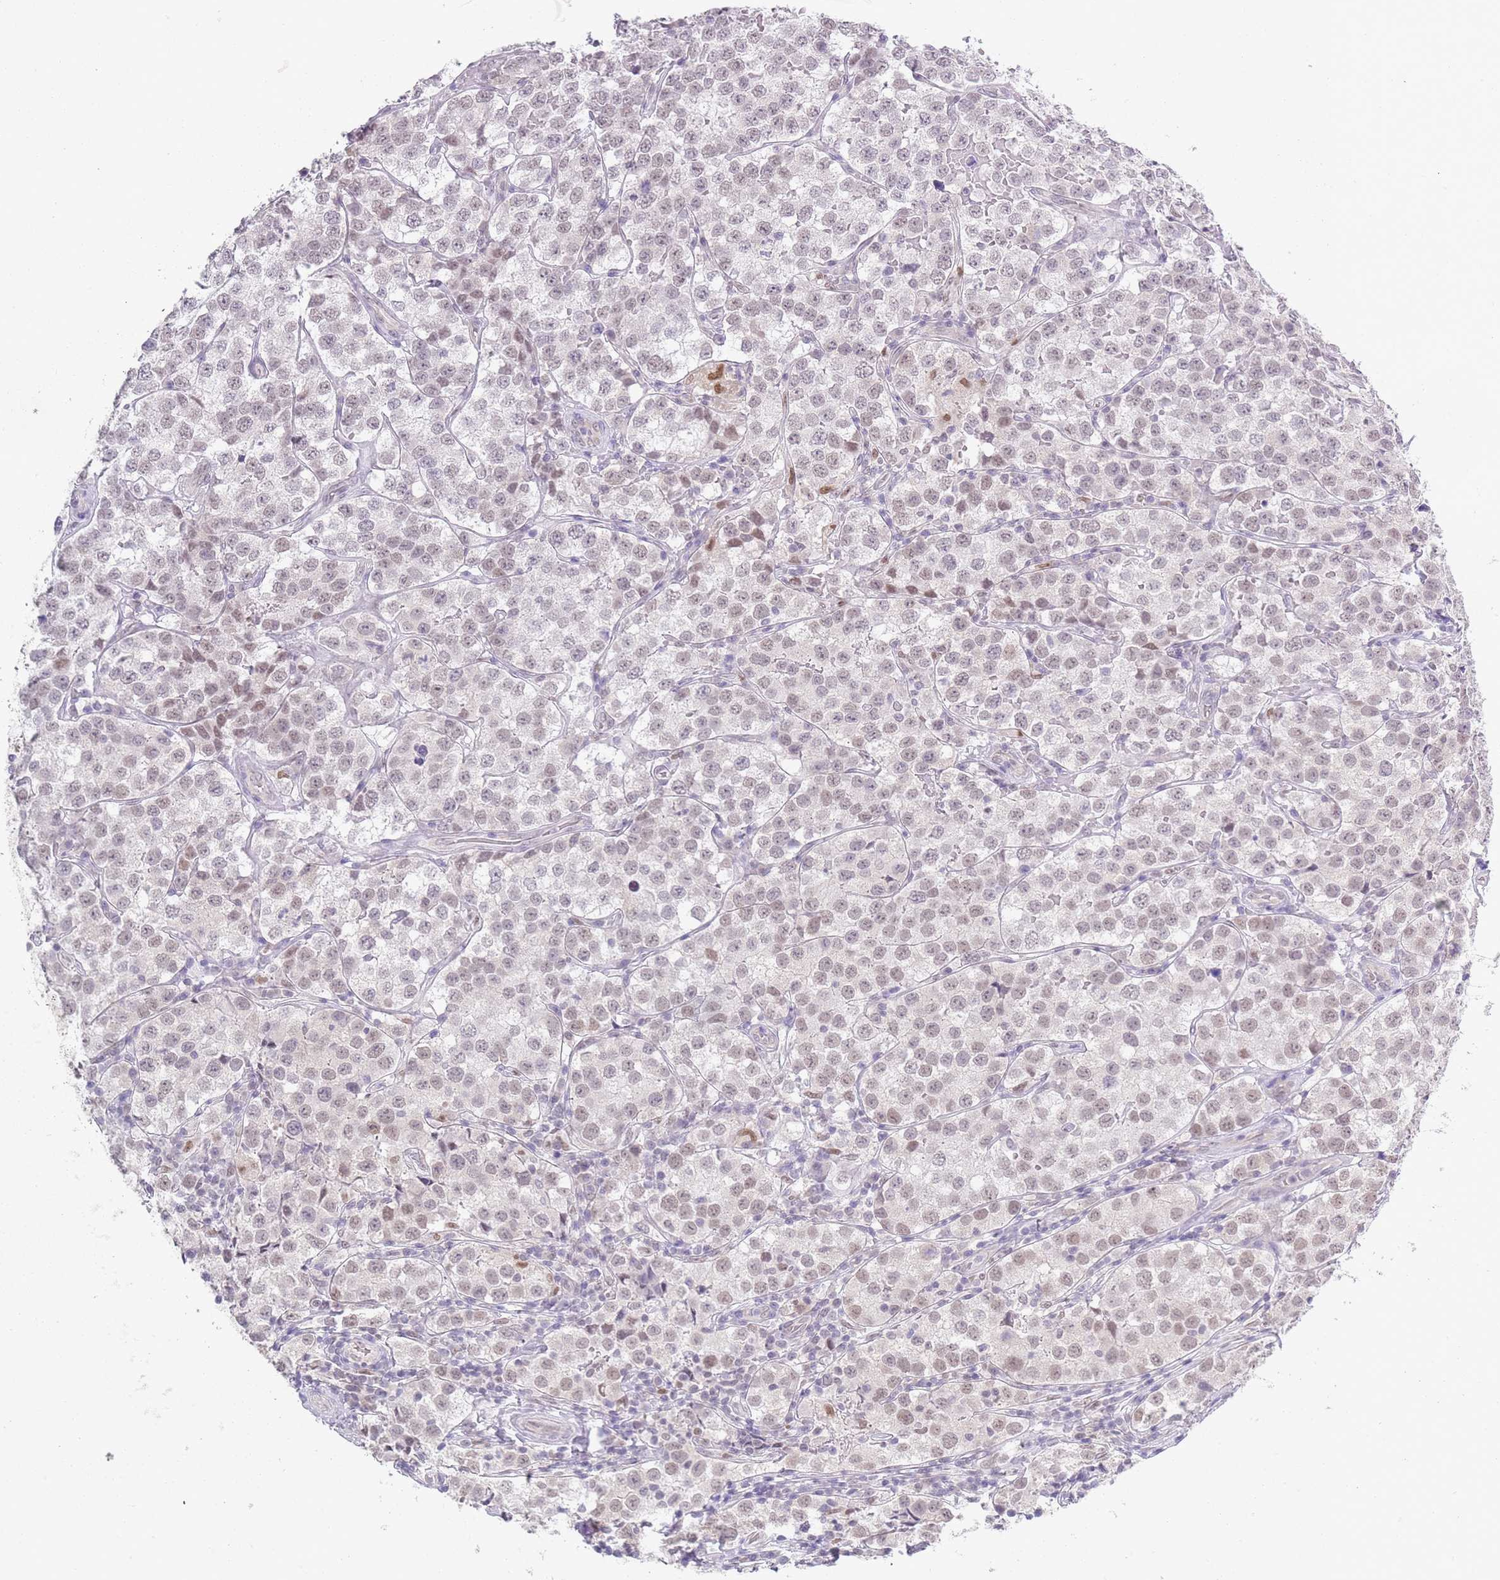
{"staining": {"intensity": "weak", "quantity": ">75%", "location": "nuclear"}, "tissue": "testis cancer", "cell_type": "Tumor cells", "image_type": "cancer", "snomed": [{"axis": "morphology", "description": "Seminoma, NOS"}, {"axis": "topography", "description": "Testis"}], "caption": "Brown immunohistochemical staining in human testis cancer shows weak nuclear positivity in about >75% of tumor cells. Using DAB (brown) and hematoxylin (blue) stains, captured at high magnification using brightfield microscopy.", "gene": "SEPHS2", "patient": {"sex": "male", "age": 34}}